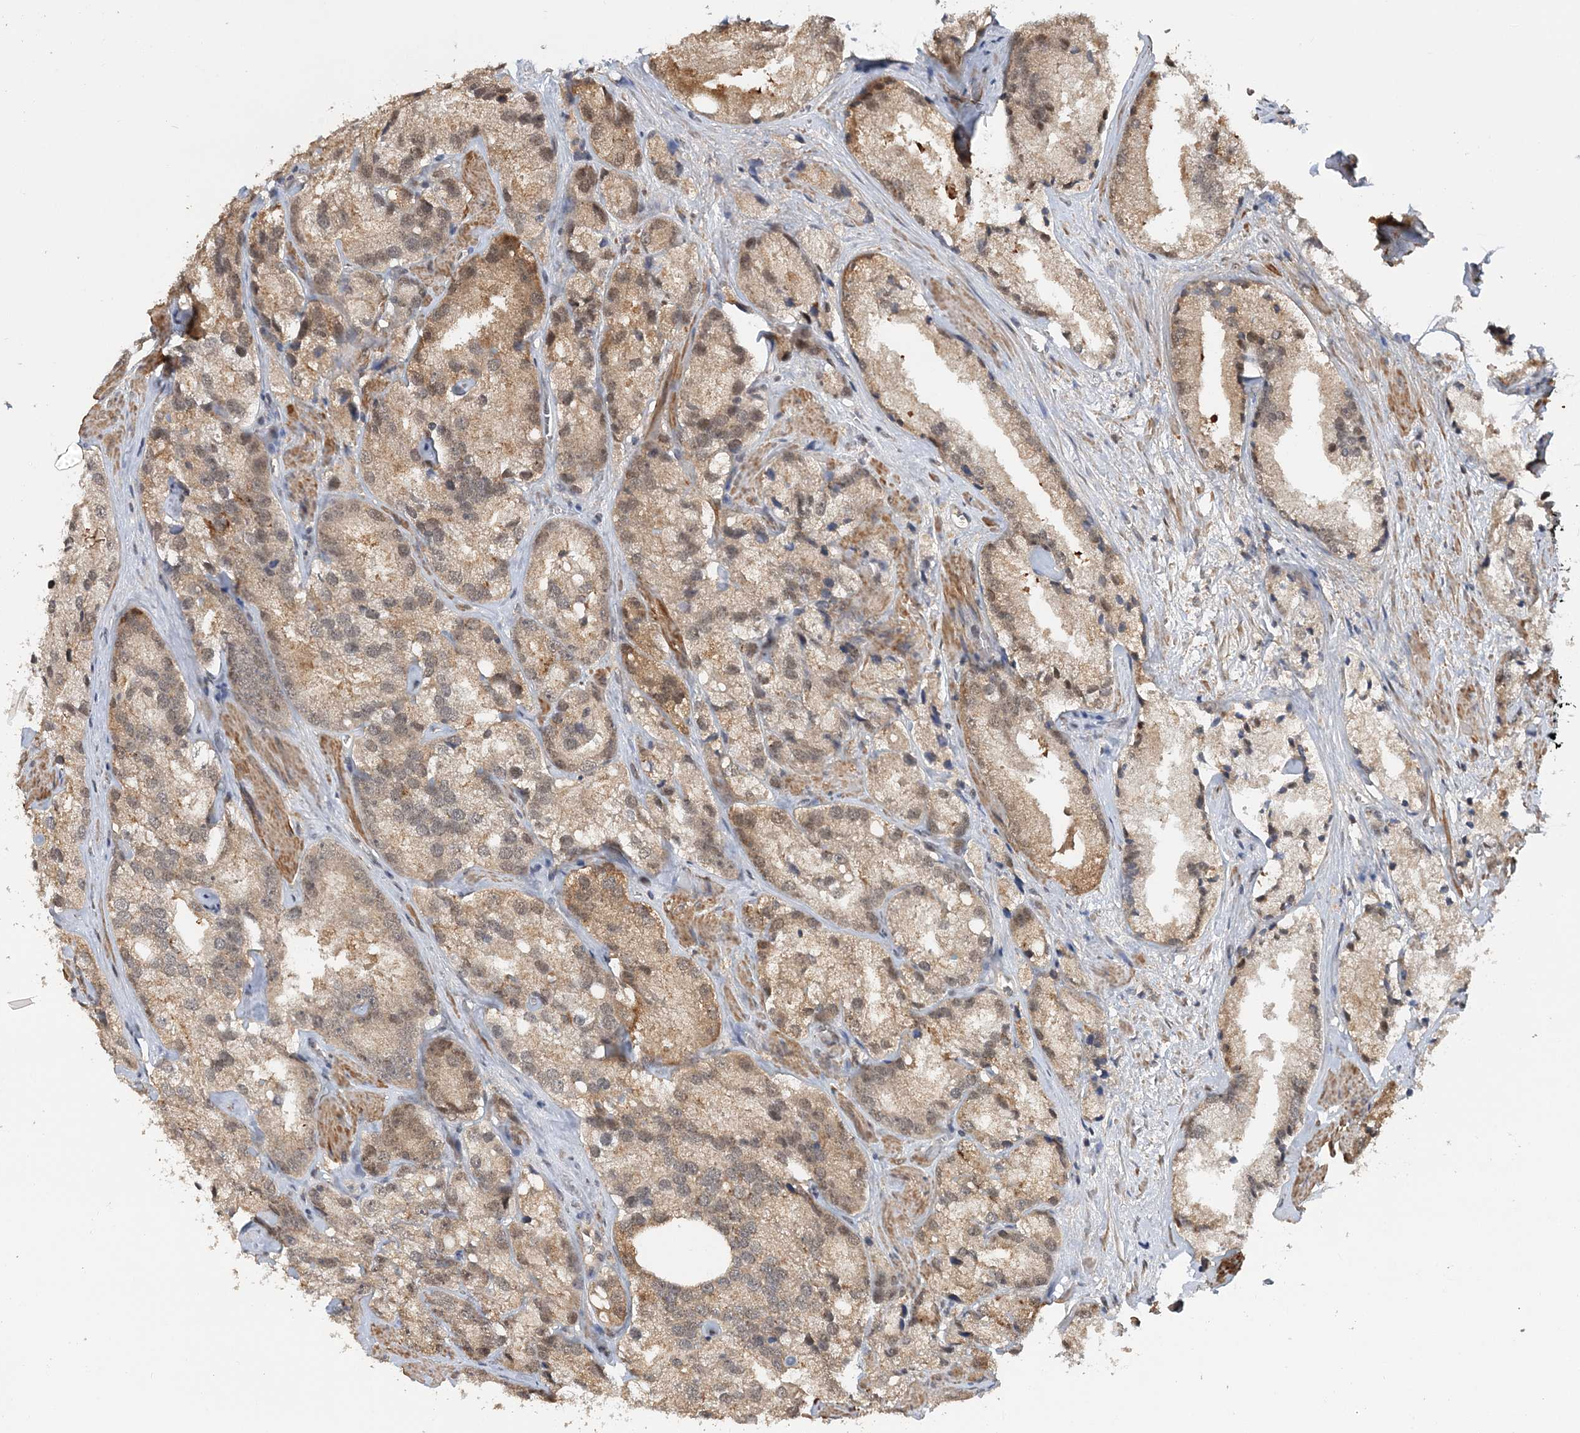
{"staining": {"intensity": "moderate", "quantity": "25%-75%", "location": "cytoplasmic/membranous,nuclear"}, "tissue": "prostate cancer", "cell_type": "Tumor cells", "image_type": "cancer", "snomed": [{"axis": "morphology", "description": "Adenocarcinoma, High grade"}, {"axis": "topography", "description": "Prostate"}], "caption": "Immunohistochemical staining of prostate cancer (adenocarcinoma (high-grade)) shows moderate cytoplasmic/membranous and nuclear protein expression in approximately 25%-75% of tumor cells.", "gene": "TSHZ2", "patient": {"sex": "male", "age": 66}}